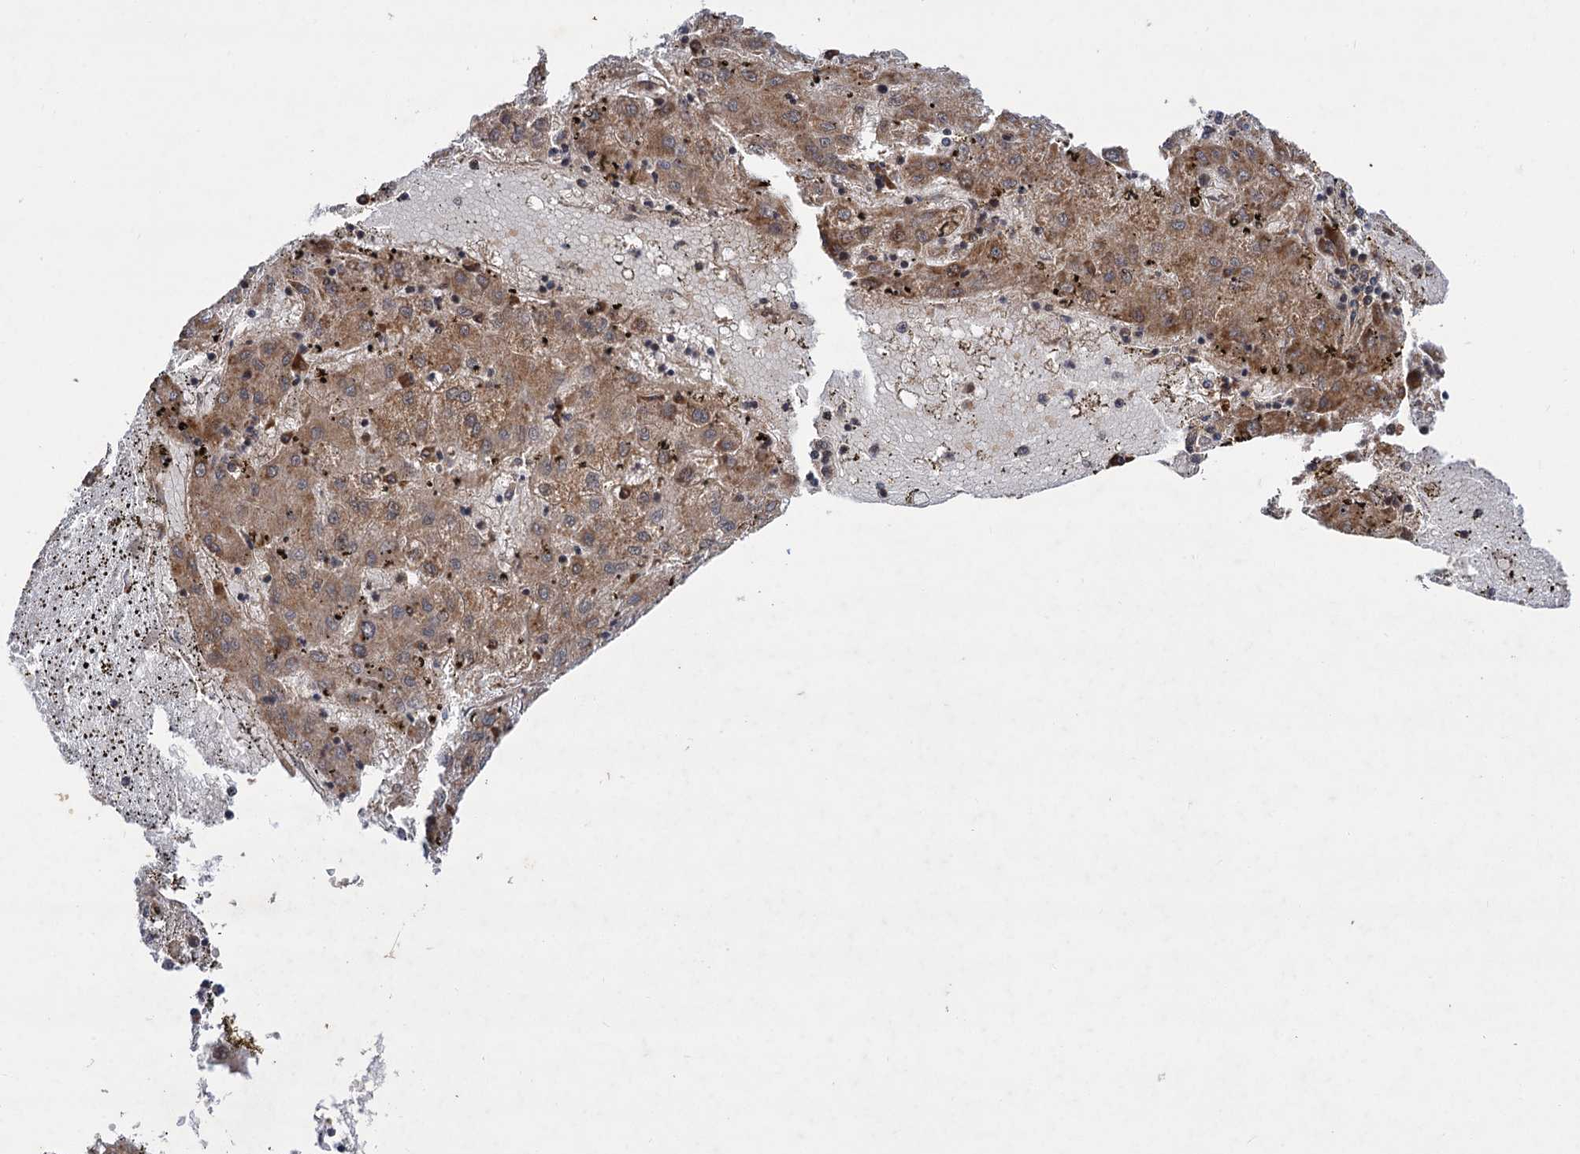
{"staining": {"intensity": "moderate", "quantity": ">75%", "location": "cytoplasmic/membranous"}, "tissue": "liver cancer", "cell_type": "Tumor cells", "image_type": "cancer", "snomed": [{"axis": "morphology", "description": "Carcinoma, Hepatocellular, NOS"}, {"axis": "topography", "description": "Liver"}], "caption": "Immunohistochemistry (IHC) histopathology image of neoplastic tissue: human liver cancer (hepatocellular carcinoma) stained using immunohistochemistry displays medium levels of moderate protein expression localized specifically in the cytoplasmic/membranous of tumor cells, appearing as a cytoplasmic/membranous brown color.", "gene": "FBXW8", "patient": {"sex": "male", "age": 72}}